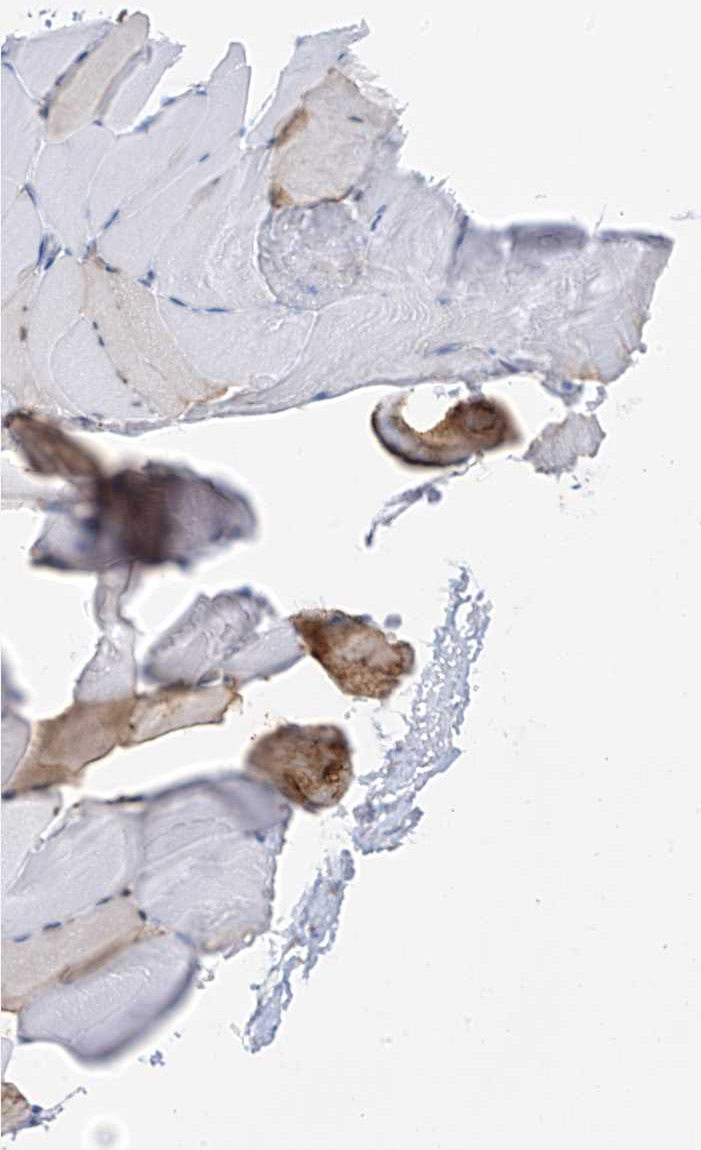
{"staining": {"intensity": "moderate", "quantity": "<25%", "location": "cytoplasmic/membranous"}, "tissue": "skeletal muscle", "cell_type": "Myocytes", "image_type": "normal", "snomed": [{"axis": "morphology", "description": "Normal tissue, NOS"}, {"axis": "topography", "description": "Skeletal muscle"}, {"axis": "topography", "description": "Parathyroid gland"}], "caption": "Skeletal muscle stained with a brown dye reveals moderate cytoplasmic/membranous positive staining in approximately <25% of myocytes.", "gene": "GLMP", "patient": {"sex": "female", "age": 37}}